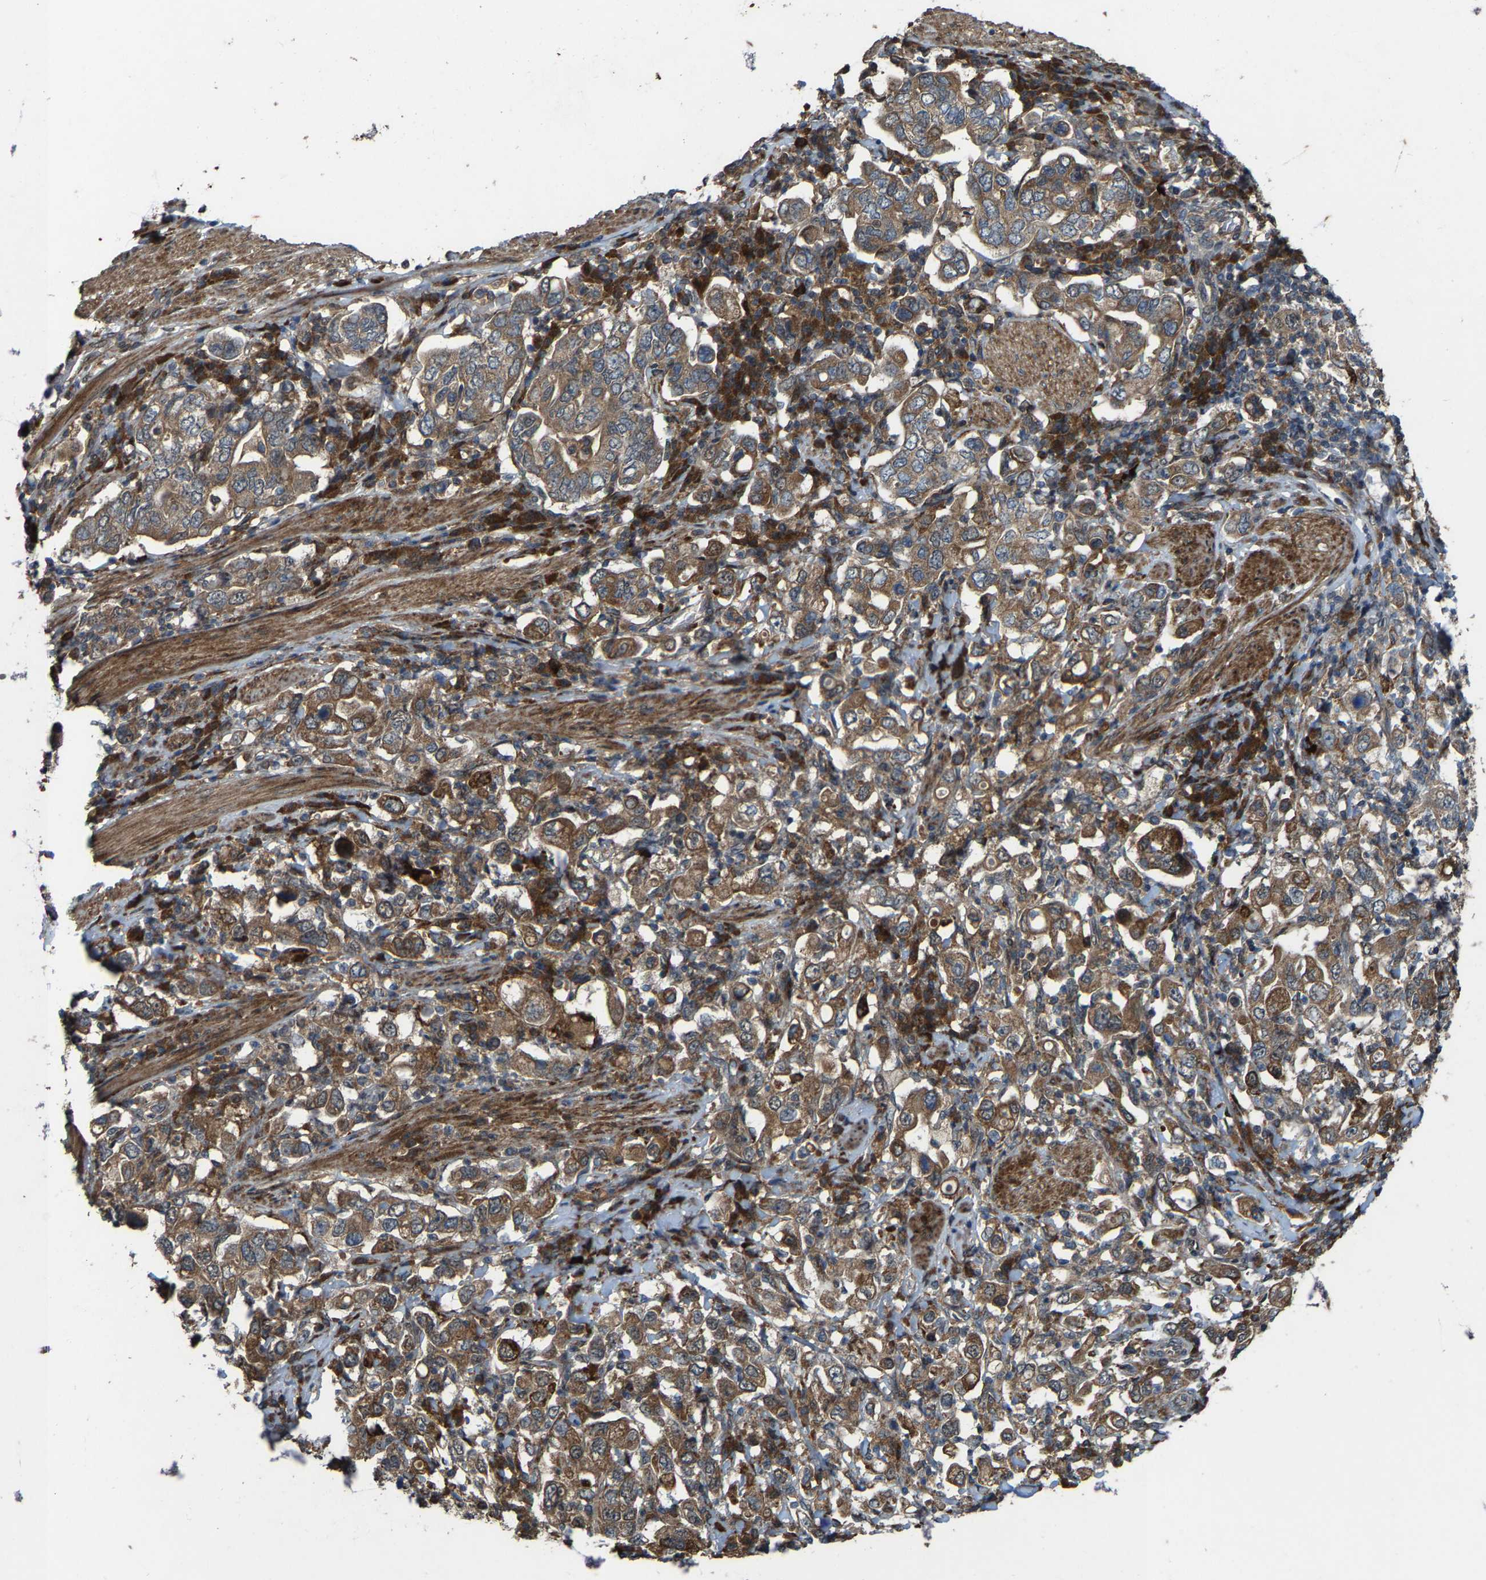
{"staining": {"intensity": "moderate", "quantity": ">75%", "location": "cytoplasmic/membranous"}, "tissue": "stomach cancer", "cell_type": "Tumor cells", "image_type": "cancer", "snomed": [{"axis": "morphology", "description": "Adenocarcinoma, NOS"}, {"axis": "topography", "description": "Stomach, upper"}], "caption": "Tumor cells demonstrate moderate cytoplasmic/membranous positivity in approximately >75% of cells in stomach adenocarcinoma.", "gene": "LRRC72", "patient": {"sex": "male", "age": 62}}